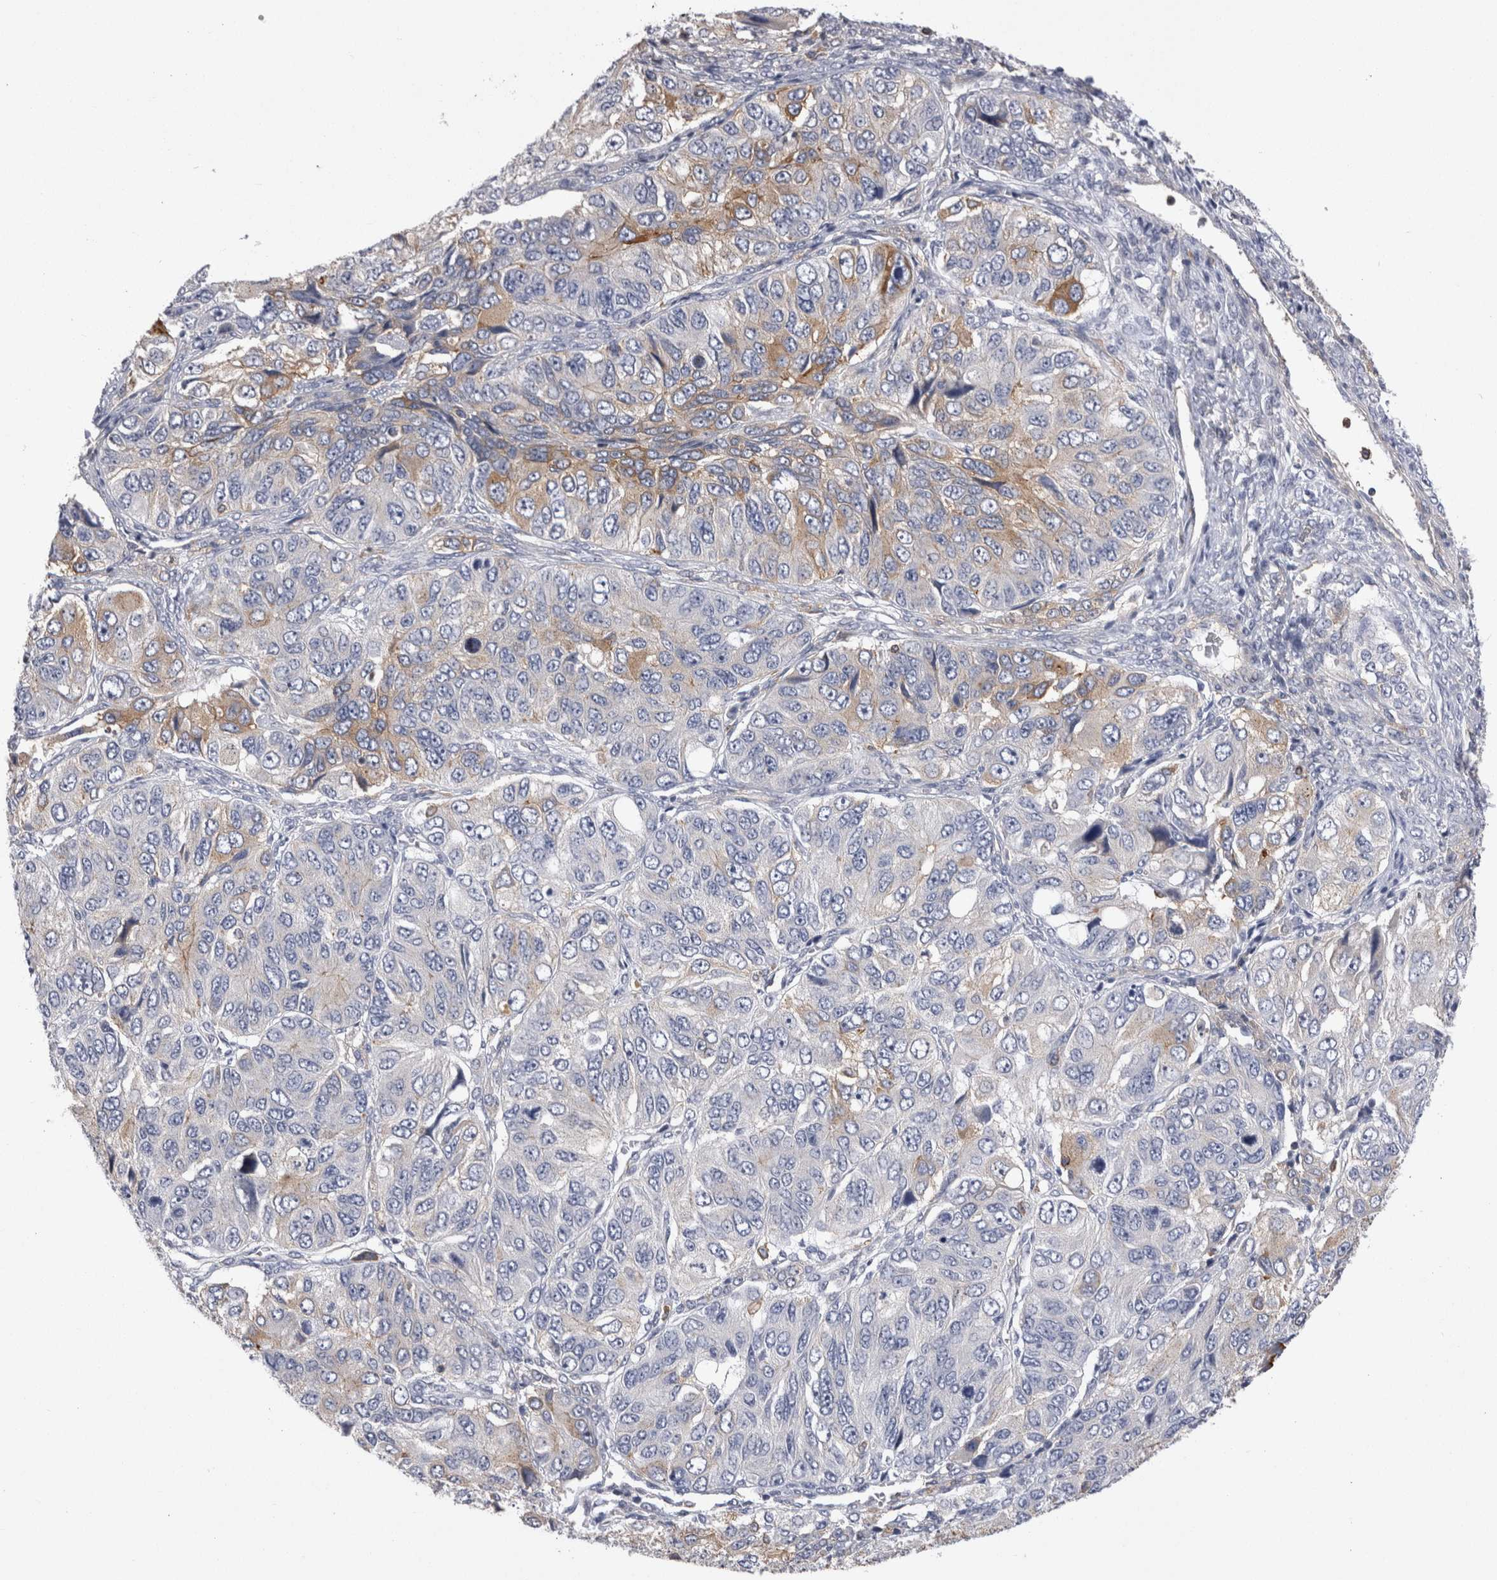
{"staining": {"intensity": "moderate", "quantity": "<25%", "location": "cytoplasmic/membranous"}, "tissue": "ovarian cancer", "cell_type": "Tumor cells", "image_type": "cancer", "snomed": [{"axis": "morphology", "description": "Carcinoma, endometroid"}, {"axis": "topography", "description": "Ovary"}], "caption": "Endometroid carcinoma (ovarian) tissue demonstrates moderate cytoplasmic/membranous staining in about <25% of tumor cells", "gene": "RAB11FIP1", "patient": {"sex": "female", "age": 51}}